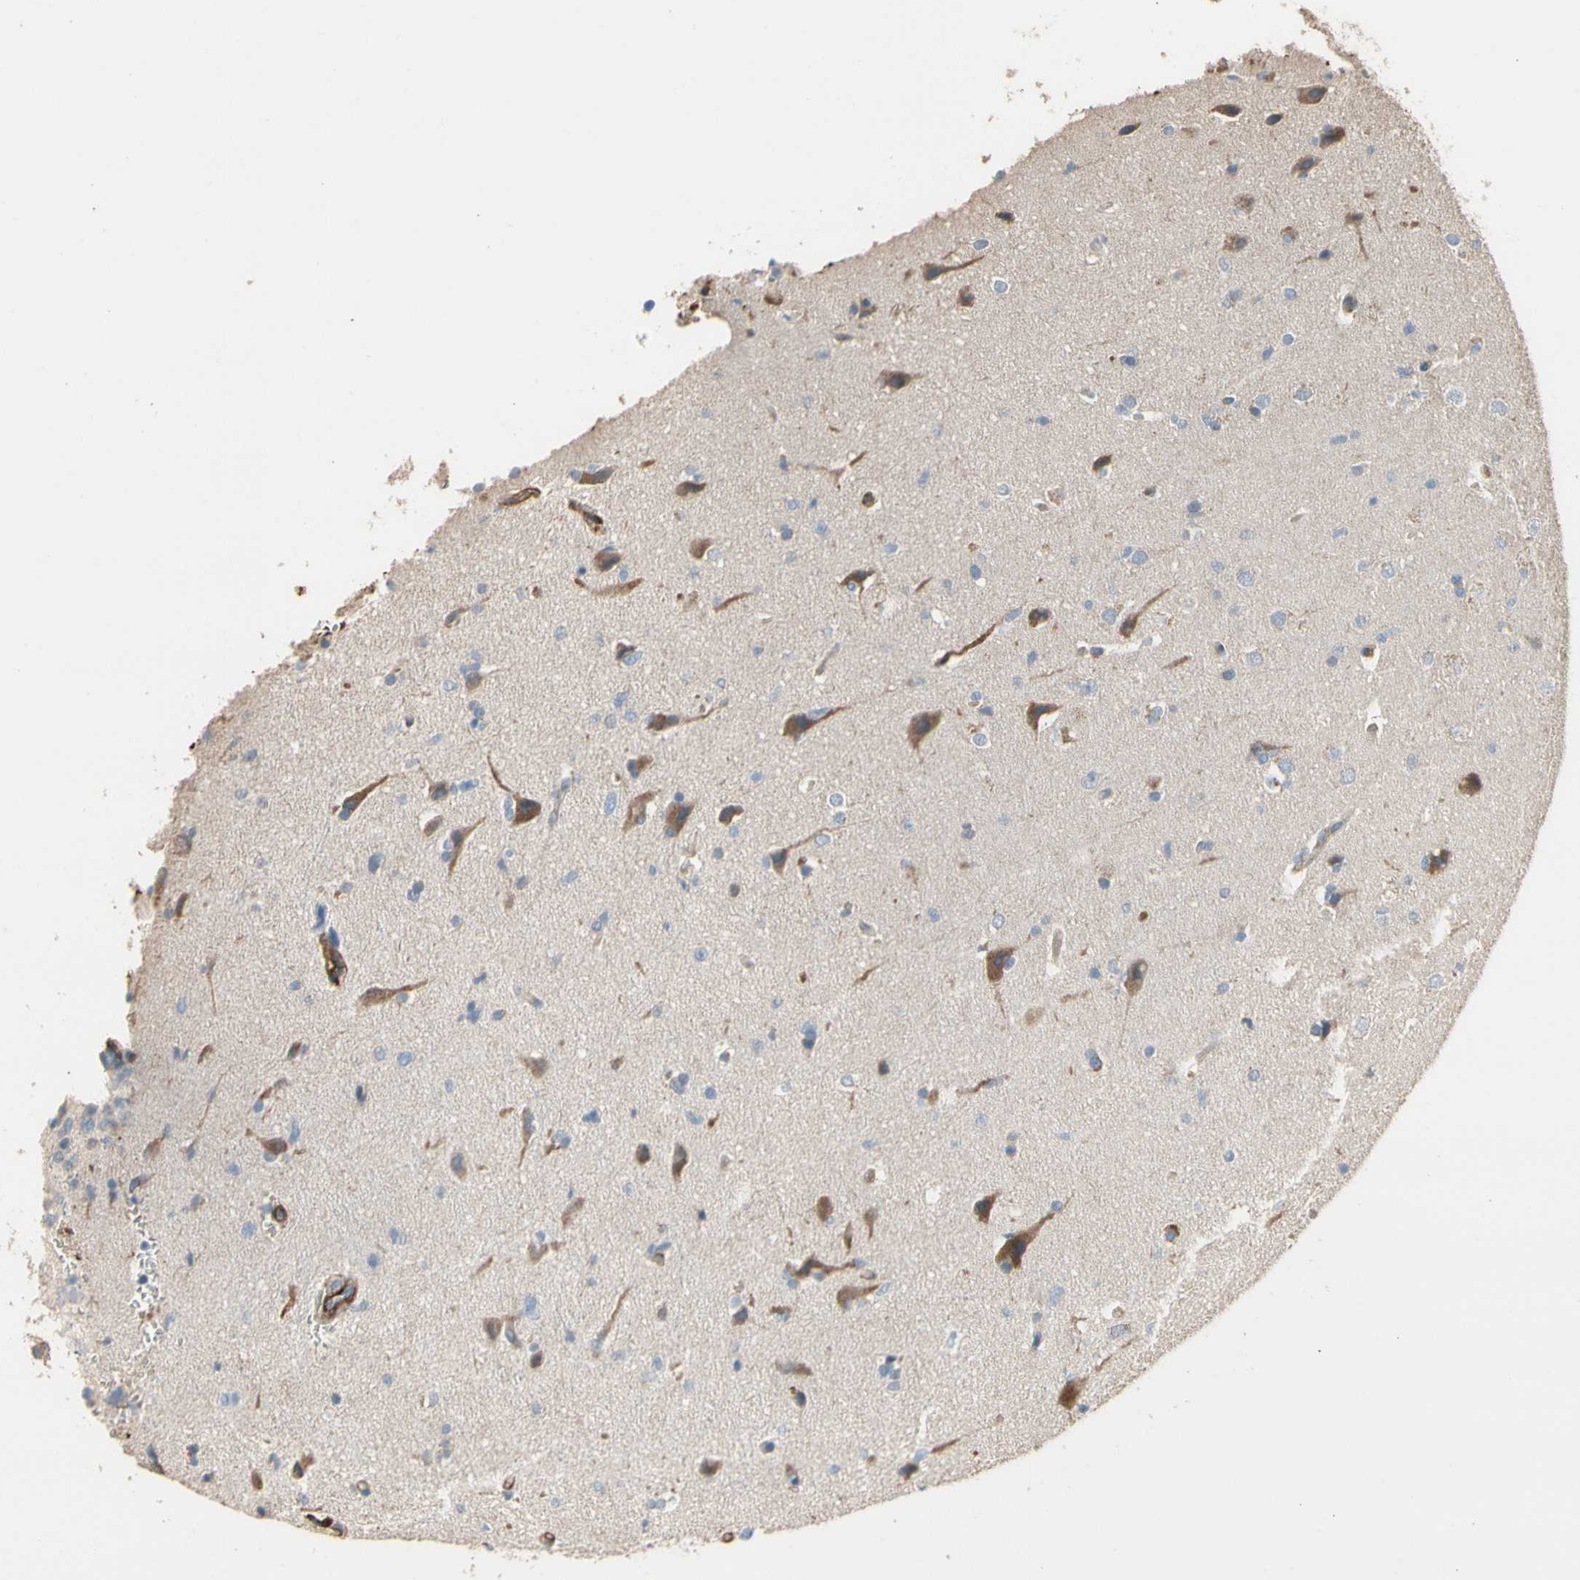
{"staining": {"intensity": "moderate", "quantity": "<25%", "location": "cytoplasmic/membranous"}, "tissue": "glioma", "cell_type": "Tumor cells", "image_type": "cancer", "snomed": [{"axis": "morphology", "description": "Glioma, malignant, Low grade"}, {"axis": "topography", "description": "Brain"}], "caption": "Human malignant glioma (low-grade) stained with a protein marker exhibits moderate staining in tumor cells.", "gene": "SUSD2", "patient": {"sex": "female", "age": 37}}